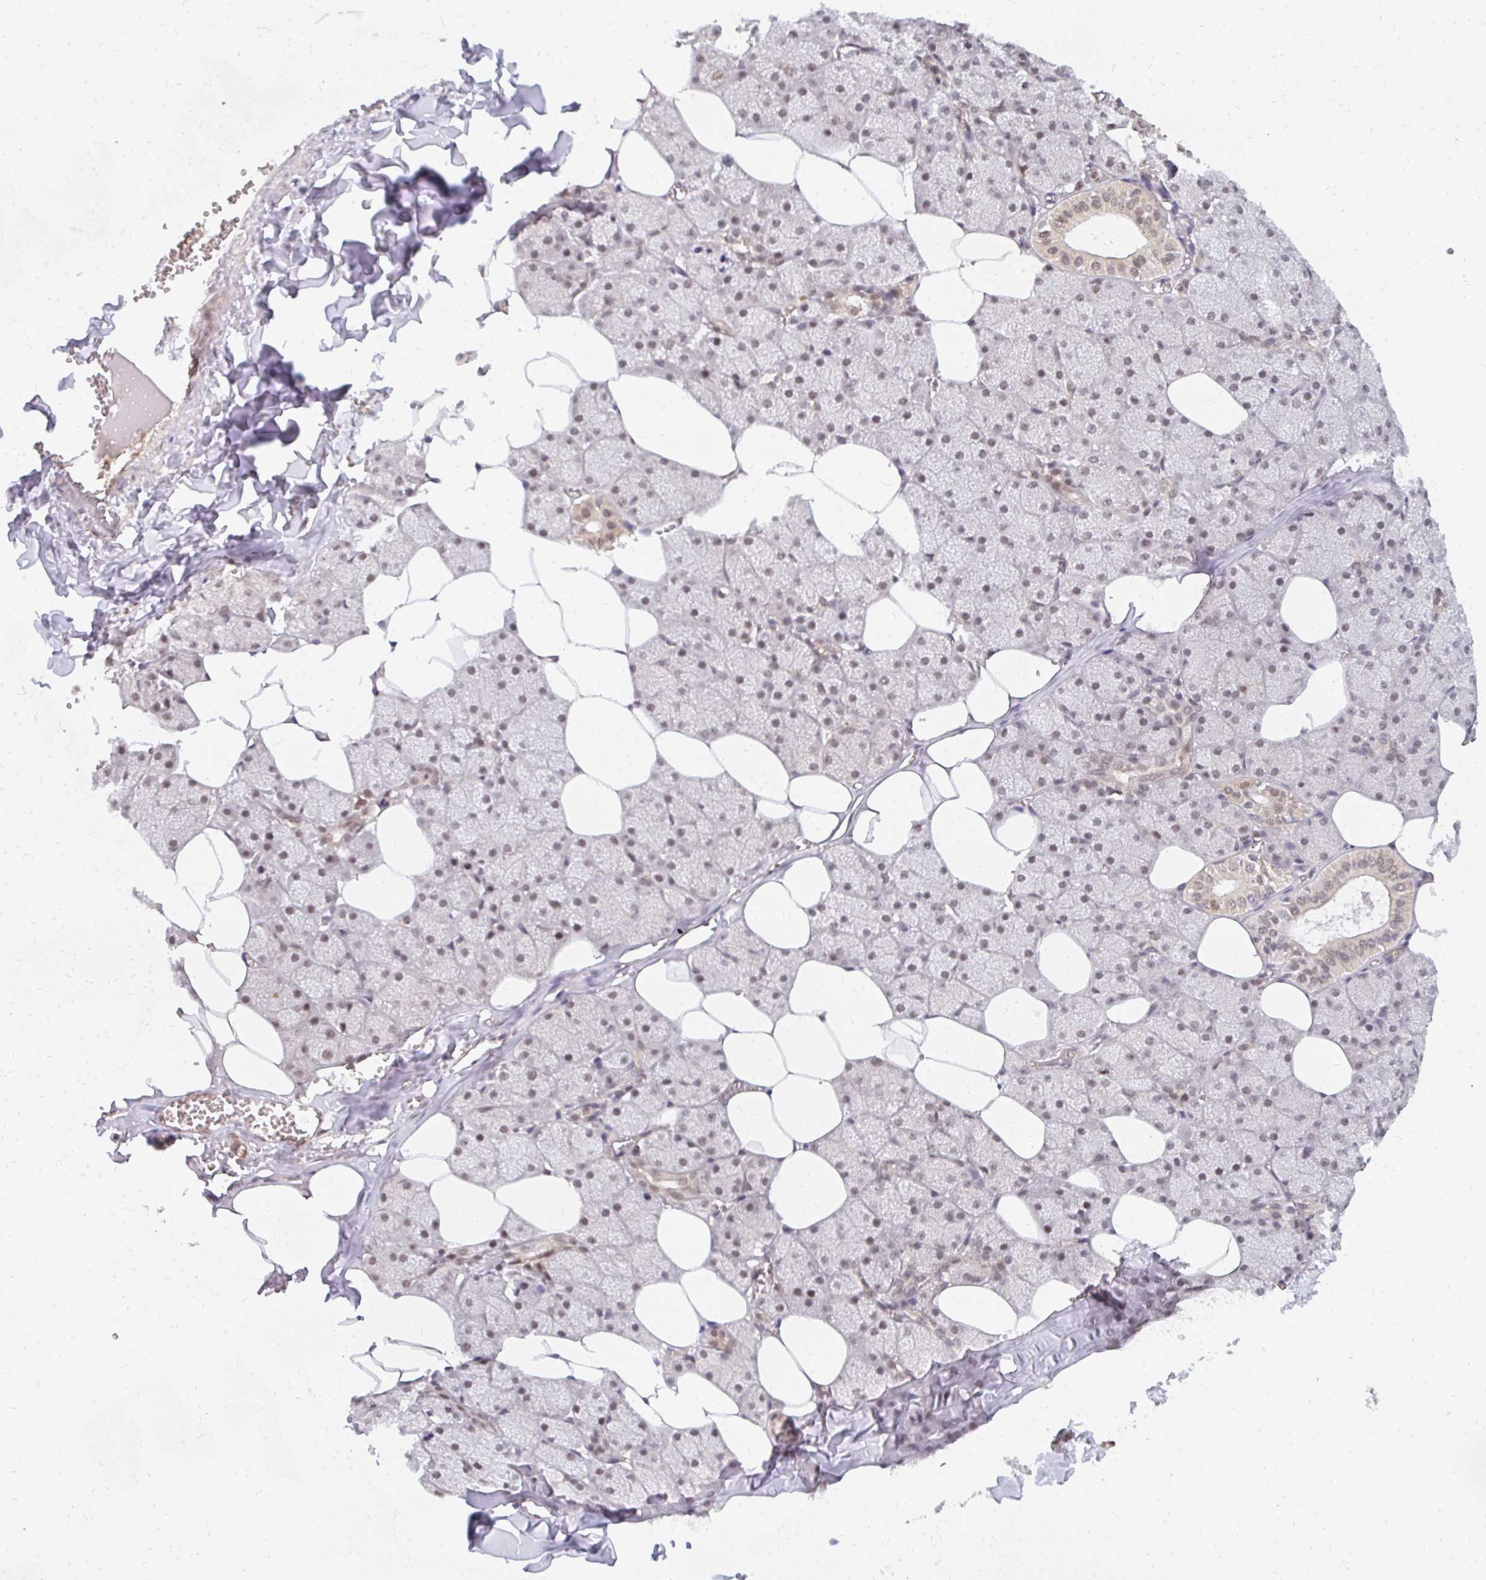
{"staining": {"intensity": "moderate", "quantity": "25%-75%", "location": "nuclear"}, "tissue": "salivary gland", "cell_type": "Glandular cells", "image_type": "normal", "snomed": [{"axis": "morphology", "description": "Normal tissue, NOS"}, {"axis": "topography", "description": "Salivary gland"}, {"axis": "topography", "description": "Peripheral nerve tissue"}], "caption": "This image shows immunohistochemistry staining of unremarkable salivary gland, with medium moderate nuclear staining in about 25%-75% of glandular cells.", "gene": "GTF3C6", "patient": {"sex": "male", "age": 38}}